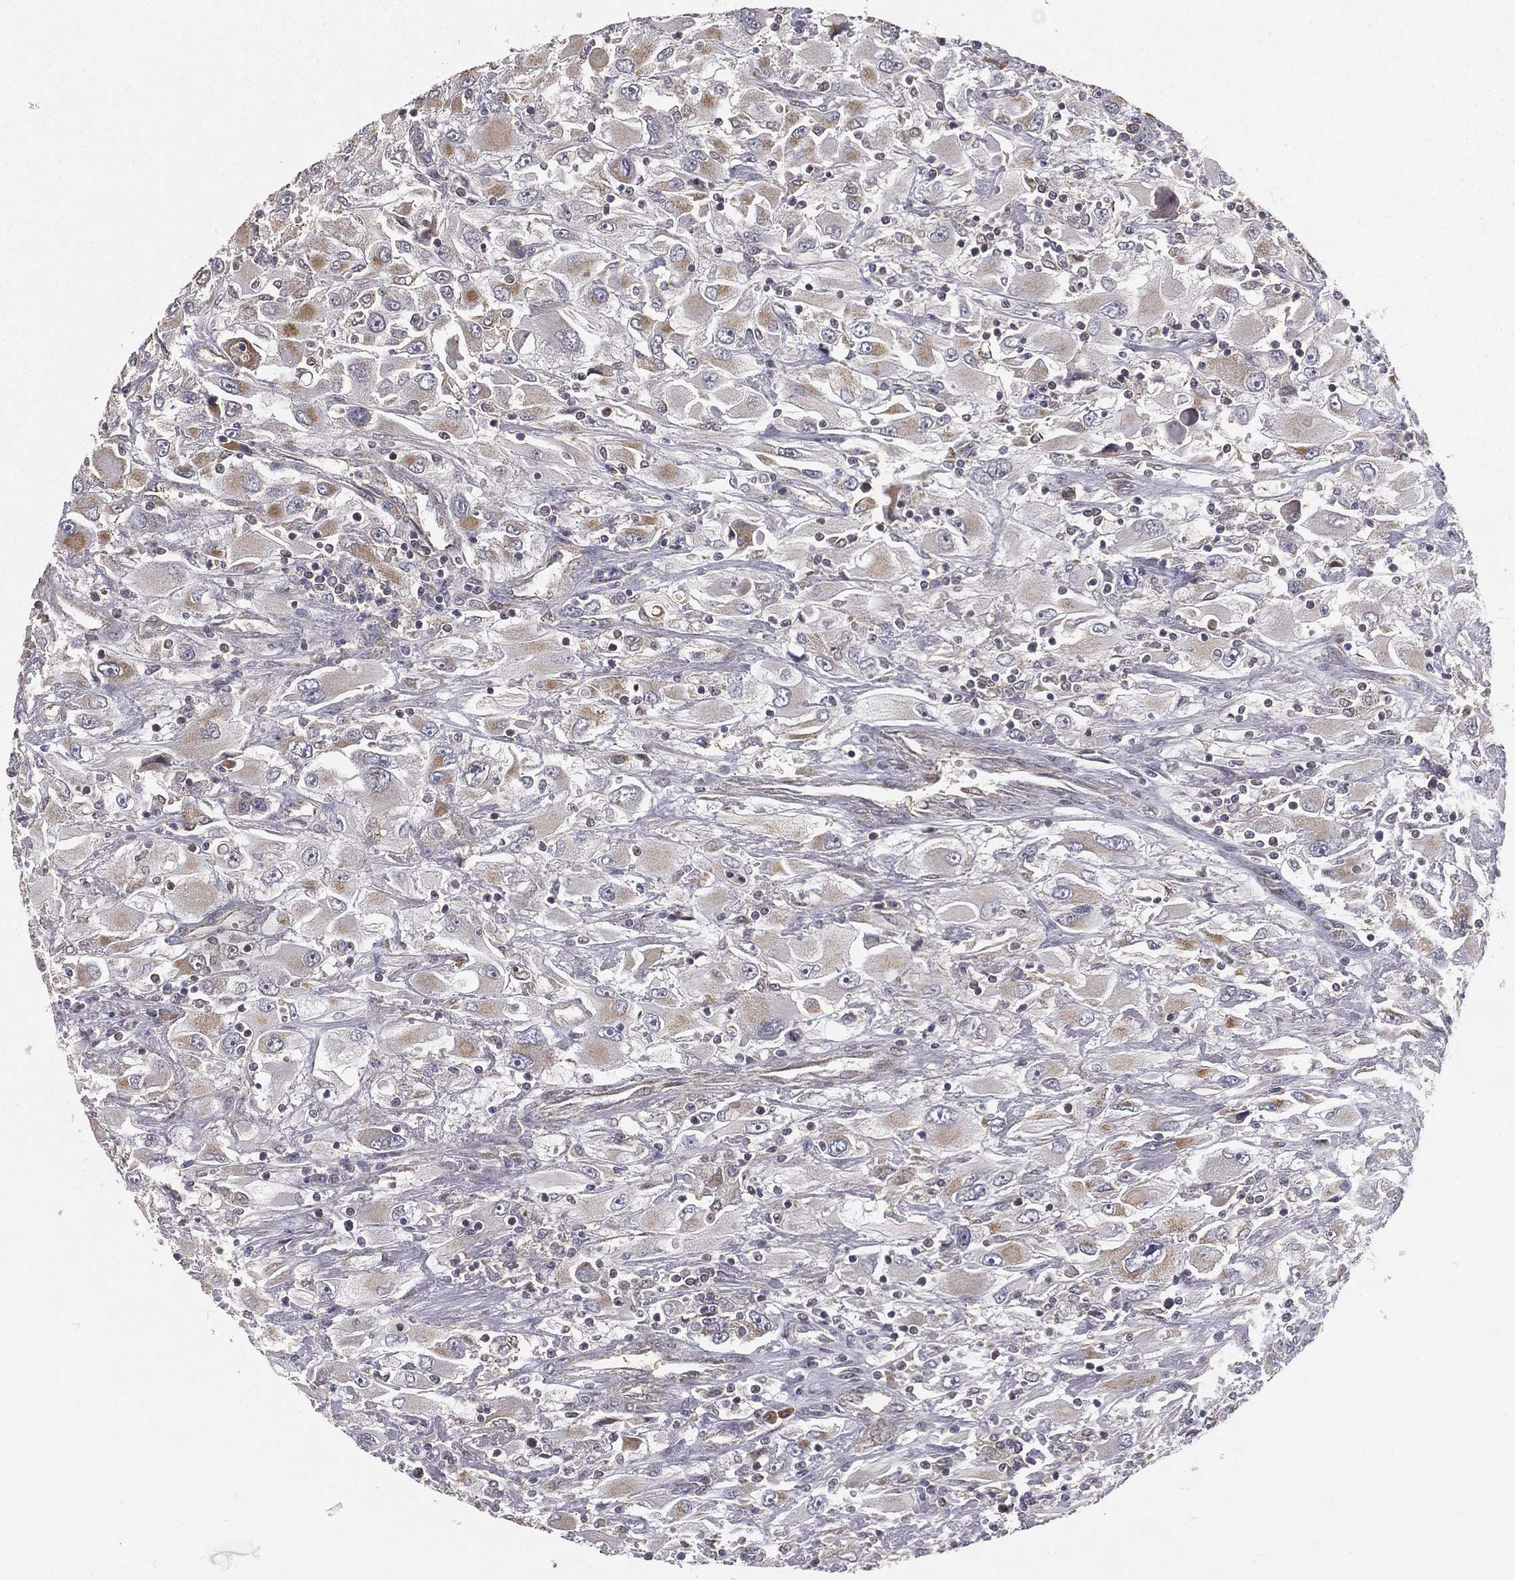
{"staining": {"intensity": "moderate", "quantity": "<25%", "location": "cytoplasmic/membranous"}, "tissue": "renal cancer", "cell_type": "Tumor cells", "image_type": "cancer", "snomed": [{"axis": "morphology", "description": "Adenocarcinoma, NOS"}, {"axis": "topography", "description": "Kidney"}], "caption": "High-magnification brightfield microscopy of renal adenocarcinoma stained with DAB (3,3'-diaminobenzidine) (brown) and counterstained with hematoxylin (blue). tumor cells exhibit moderate cytoplasmic/membranous positivity is seen in approximately<25% of cells.", "gene": "MRPL46", "patient": {"sex": "female", "age": 52}}